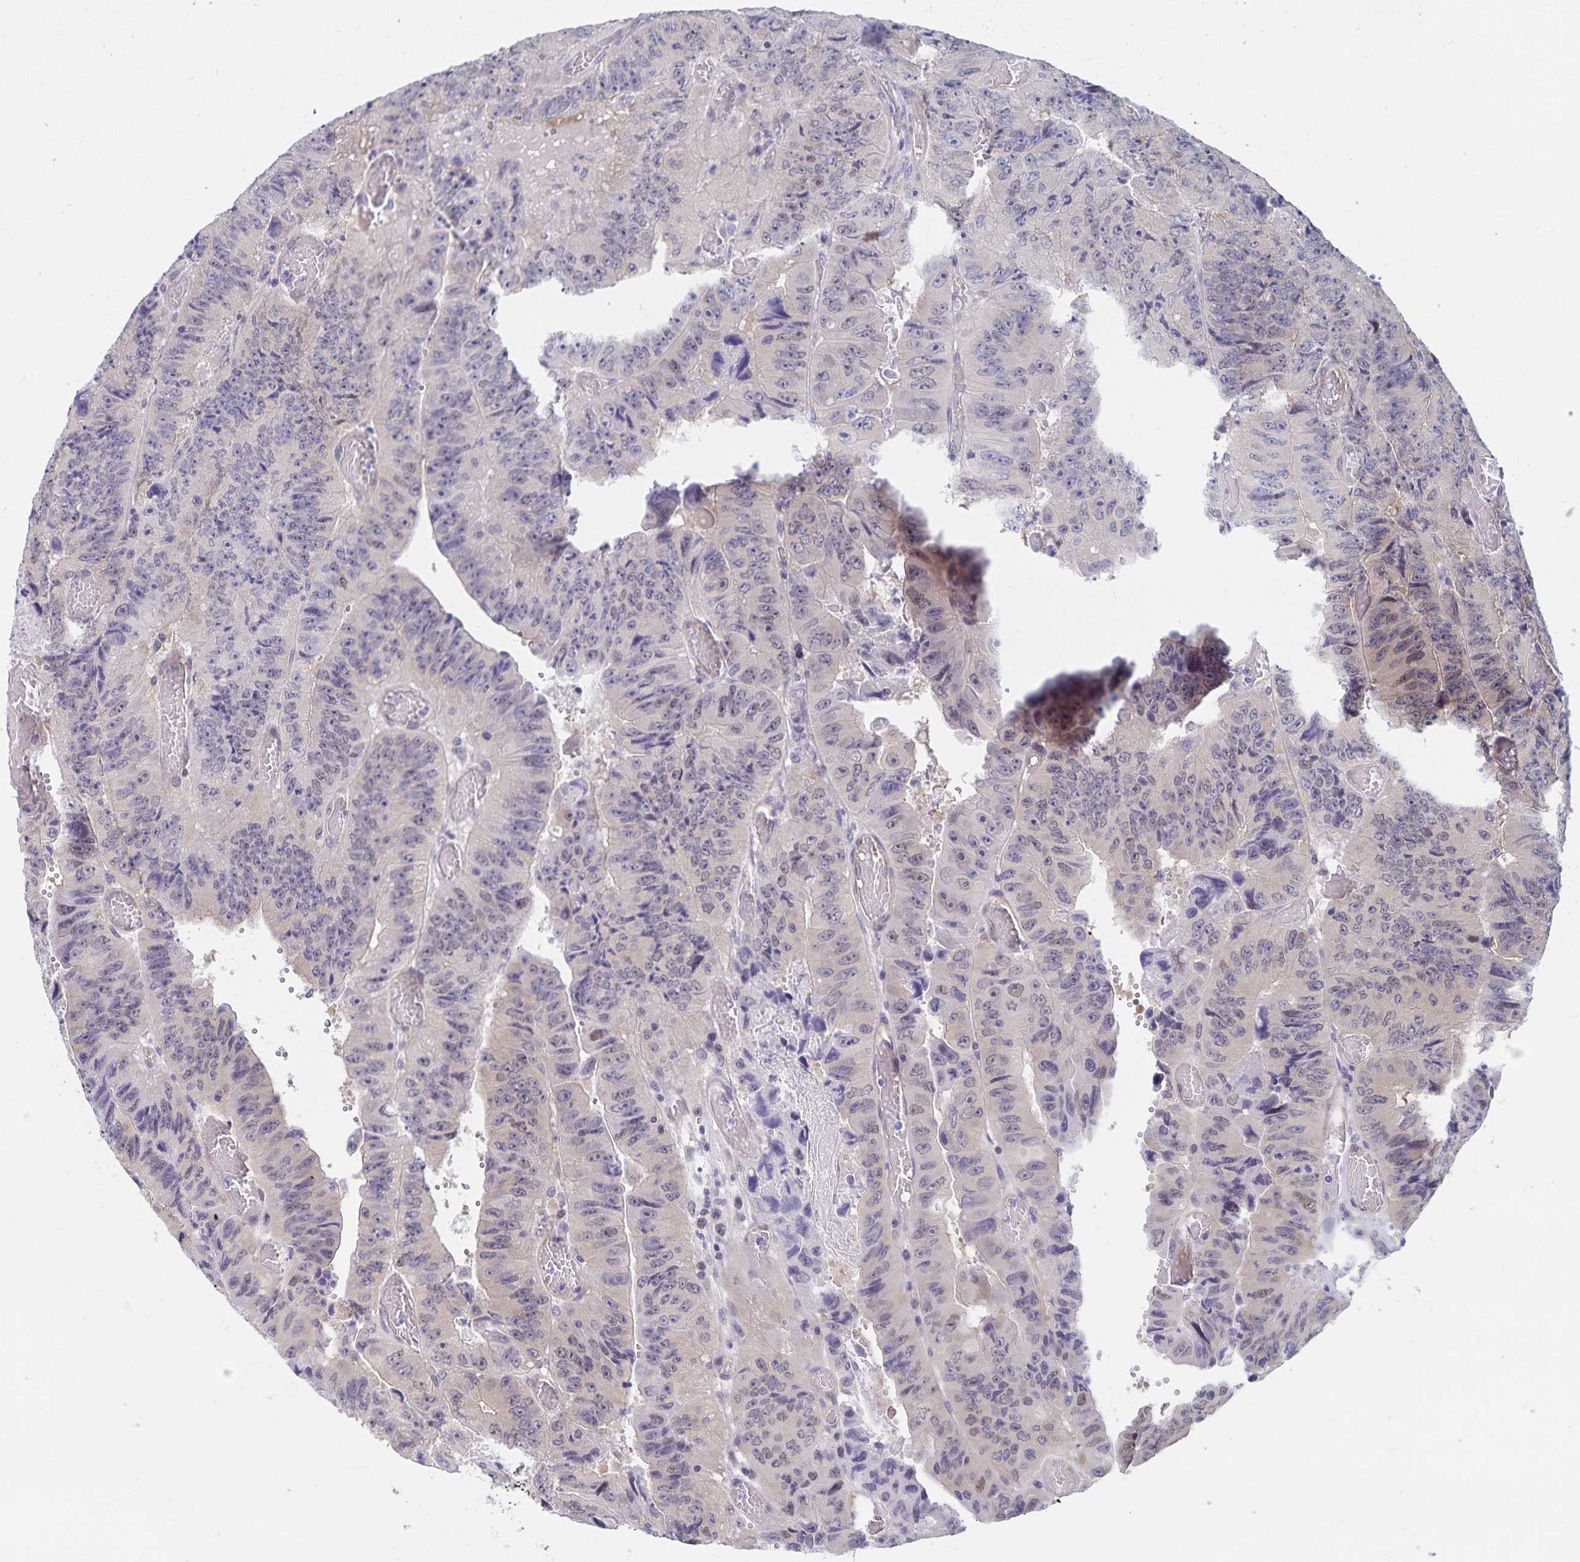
{"staining": {"intensity": "weak", "quantity": "<25%", "location": "nuclear"}, "tissue": "colorectal cancer", "cell_type": "Tumor cells", "image_type": "cancer", "snomed": [{"axis": "morphology", "description": "Adenocarcinoma, NOS"}, {"axis": "topography", "description": "Colon"}], "caption": "The image reveals no staining of tumor cells in colorectal cancer (adenocarcinoma). (Stains: DAB immunohistochemistry (IHC) with hematoxylin counter stain, Microscopy: brightfield microscopy at high magnification).", "gene": "BAG6", "patient": {"sex": "female", "age": 84}}